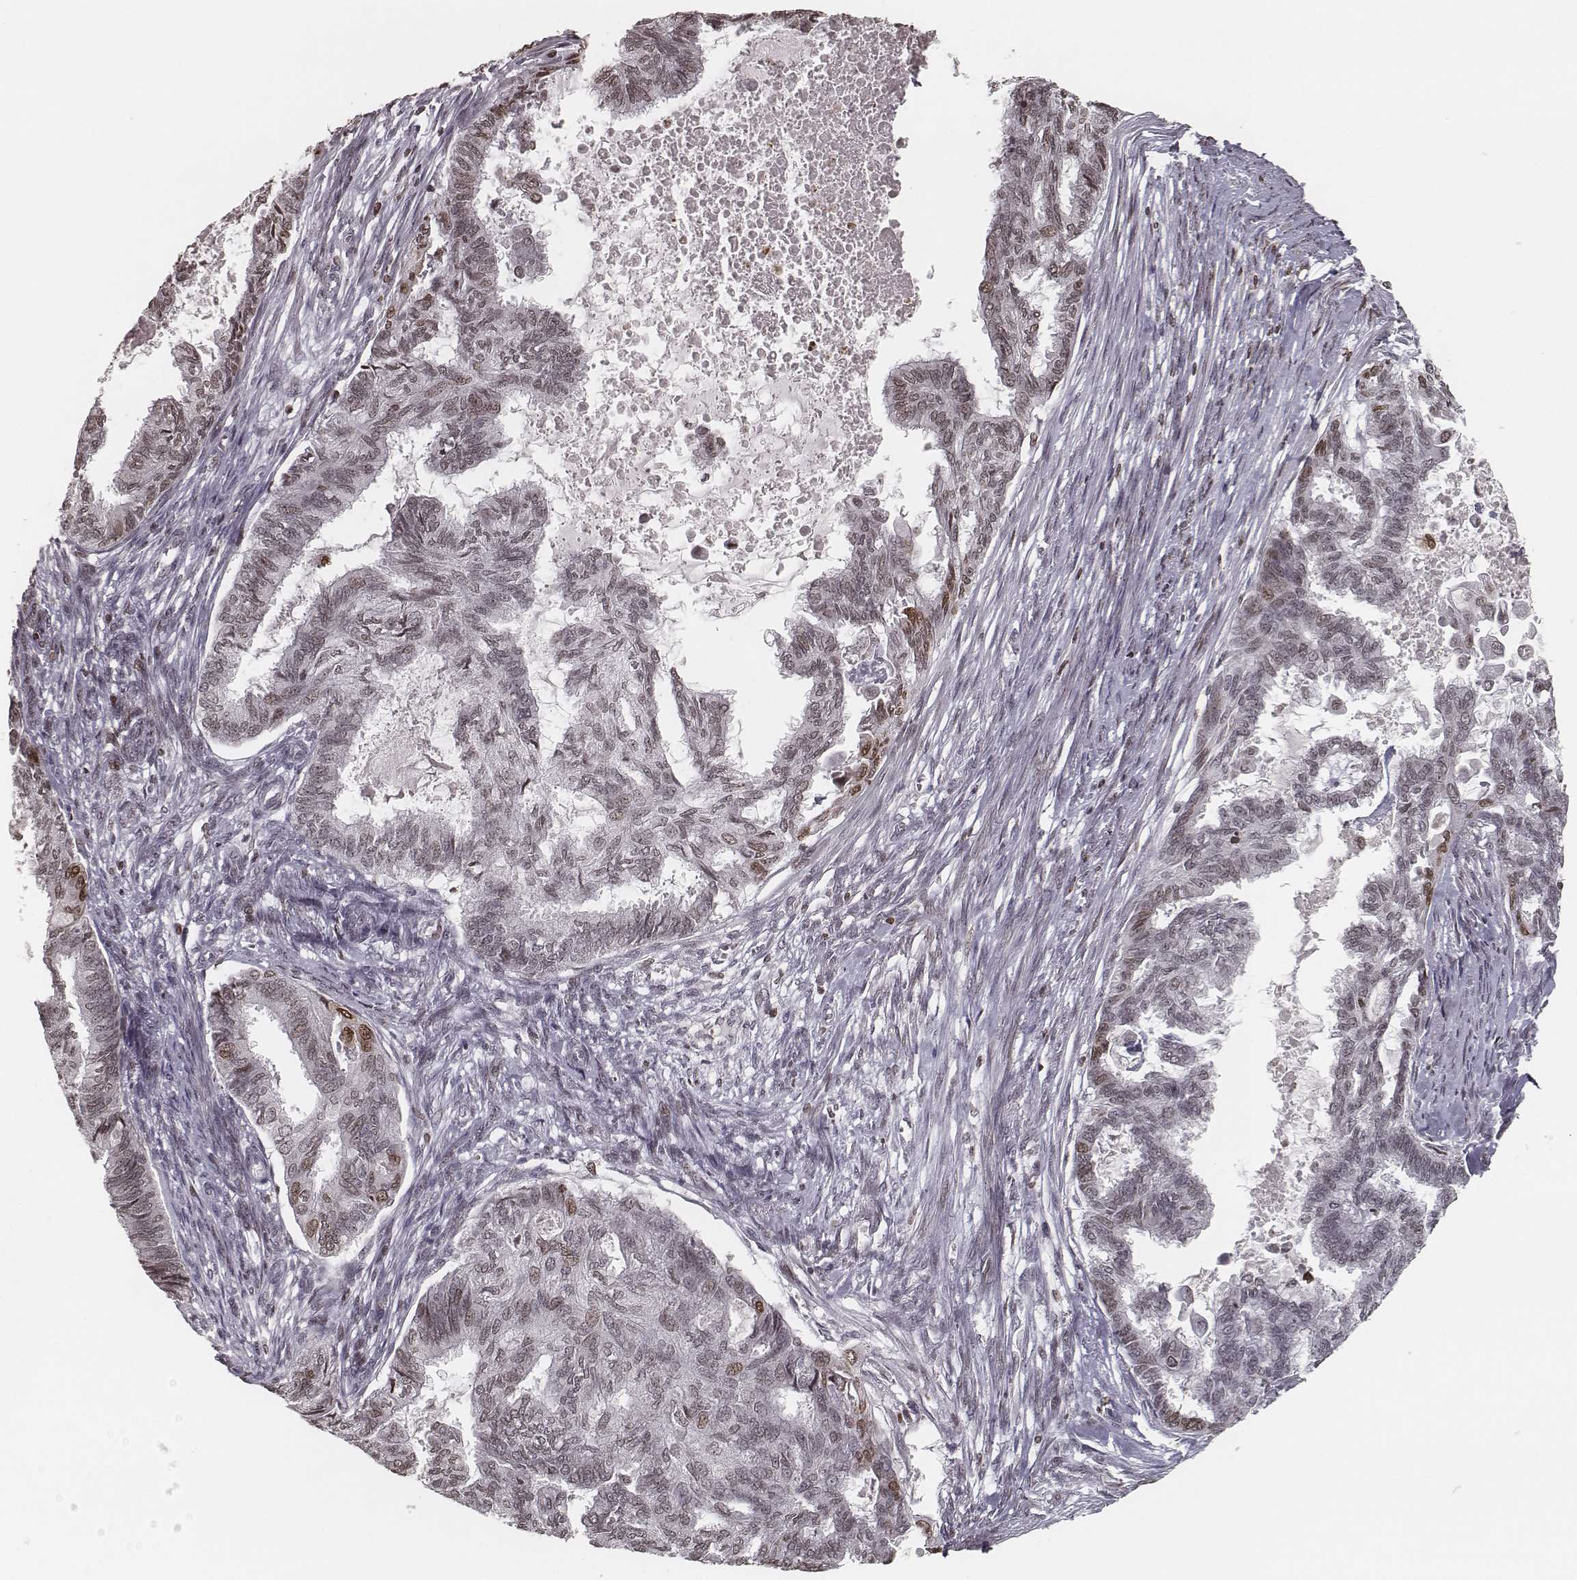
{"staining": {"intensity": "weak", "quantity": "25%-75%", "location": "nuclear"}, "tissue": "endometrial cancer", "cell_type": "Tumor cells", "image_type": "cancer", "snomed": [{"axis": "morphology", "description": "Adenocarcinoma, NOS"}, {"axis": "topography", "description": "Endometrium"}], "caption": "Immunohistochemistry (IHC) of human endometrial adenocarcinoma reveals low levels of weak nuclear positivity in about 25%-75% of tumor cells.", "gene": "HMGA2", "patient": {"sex": "female", "age": 86}}